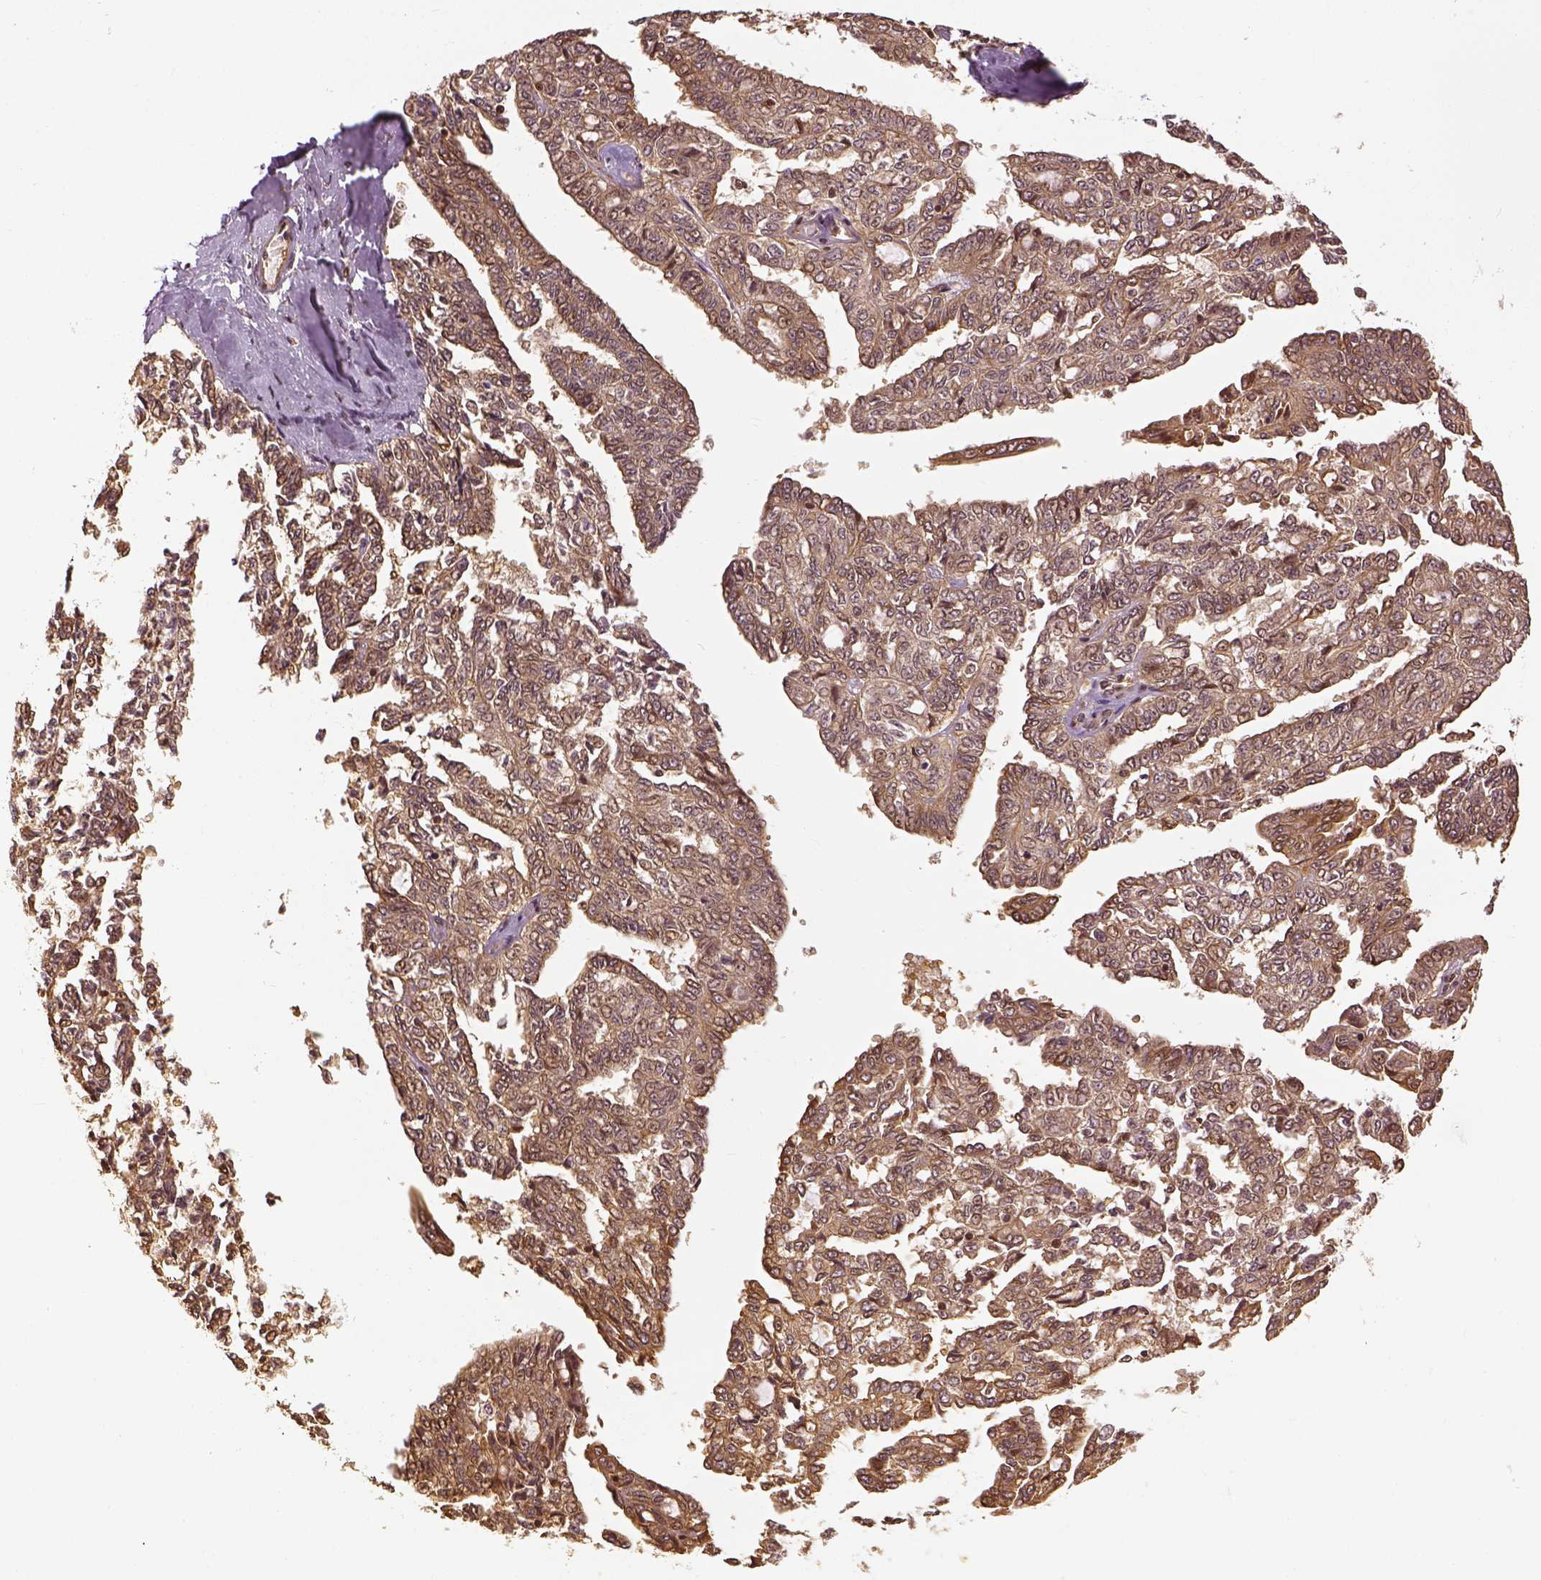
{"staining": {"intensity": "moderate", "quantity": ">75%", "location": "cytoplasmic/membranous"}, "tissue": "ovarian cancer", "cell_type": "Tumor cells", "image_type": "cancer", "snomed": [{"axis": "morphology", "description": "Cystadenocarcinoma, serous, NOS"}, {"axis": "topography", "description": "Ovary"}], "caption": "Tumor cells exhibit moderate cytoplasmic/membranous positivity in approximately >75% of cells in ovarian cancer (serous cystadenocarcinoma). The staining was performed using DAB (3,3'-diaminobenzidine), with brown indicating positive protein expression. Nuclei are stained blue with hematoxylin.", "gene": "VEGFA", "patient": {"sex": "female", "age": 71}}